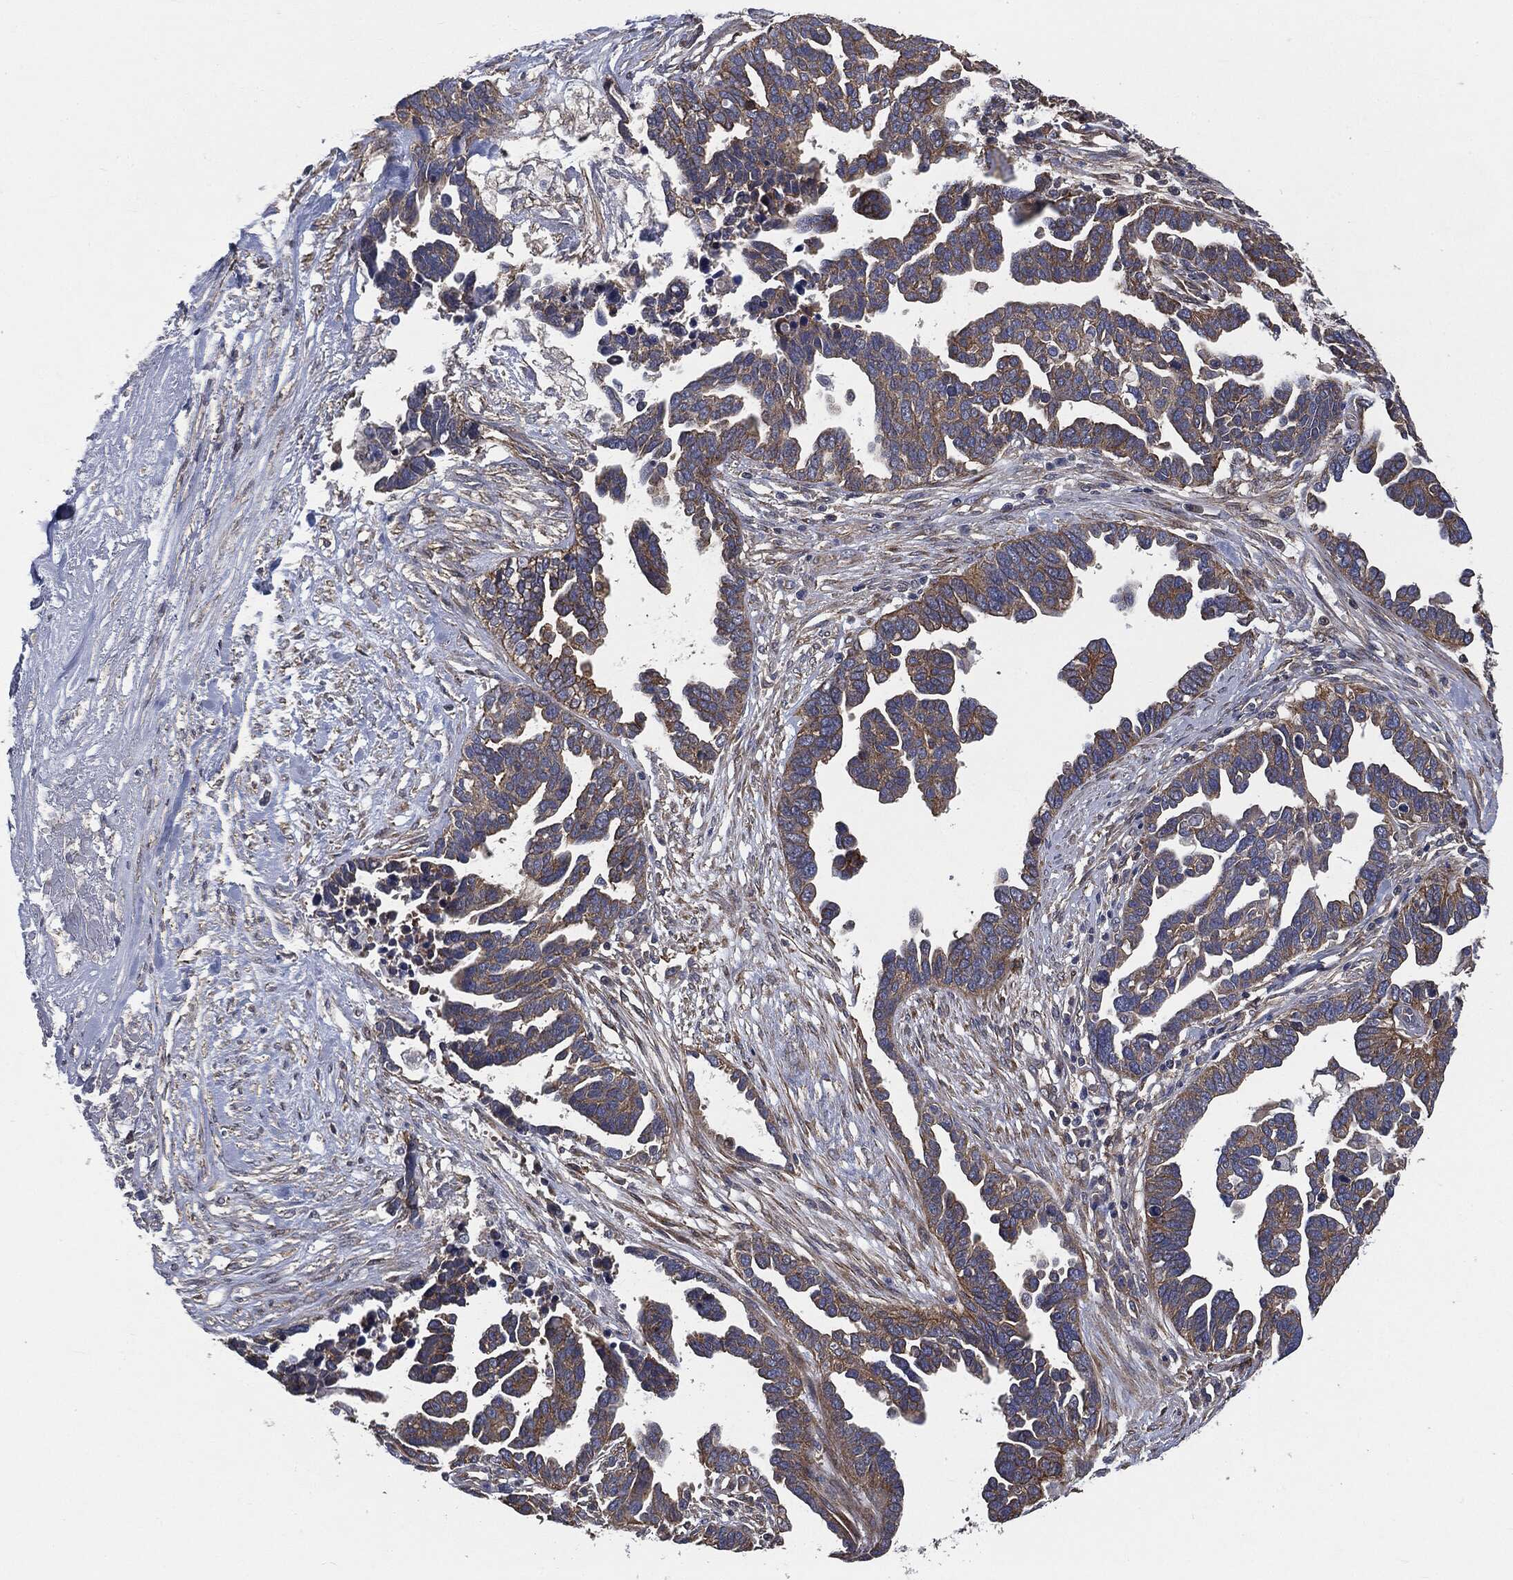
{"staining": {"intensity": "moderate", "quantity": "25%-75%", "location": "cytoplasmic/membranous"}, "tissue": "ovarian cancer", "cell_type": "Tumor cells", "image_type": "cancer", "snomed": [{"axis": "morphology", "description": "Cystadenocarcinoma, serous, NOS"}, {"axis": "topography", "description": "Ovary"}], "caption": "Tumor cells reveal medium levels of moderate cytoplasmic/membranous expression in approximately 25%-75% of cells in ovarian cancer.", "gene": "EPS15L1", "patient": {"sex": "female", "age": 54}}